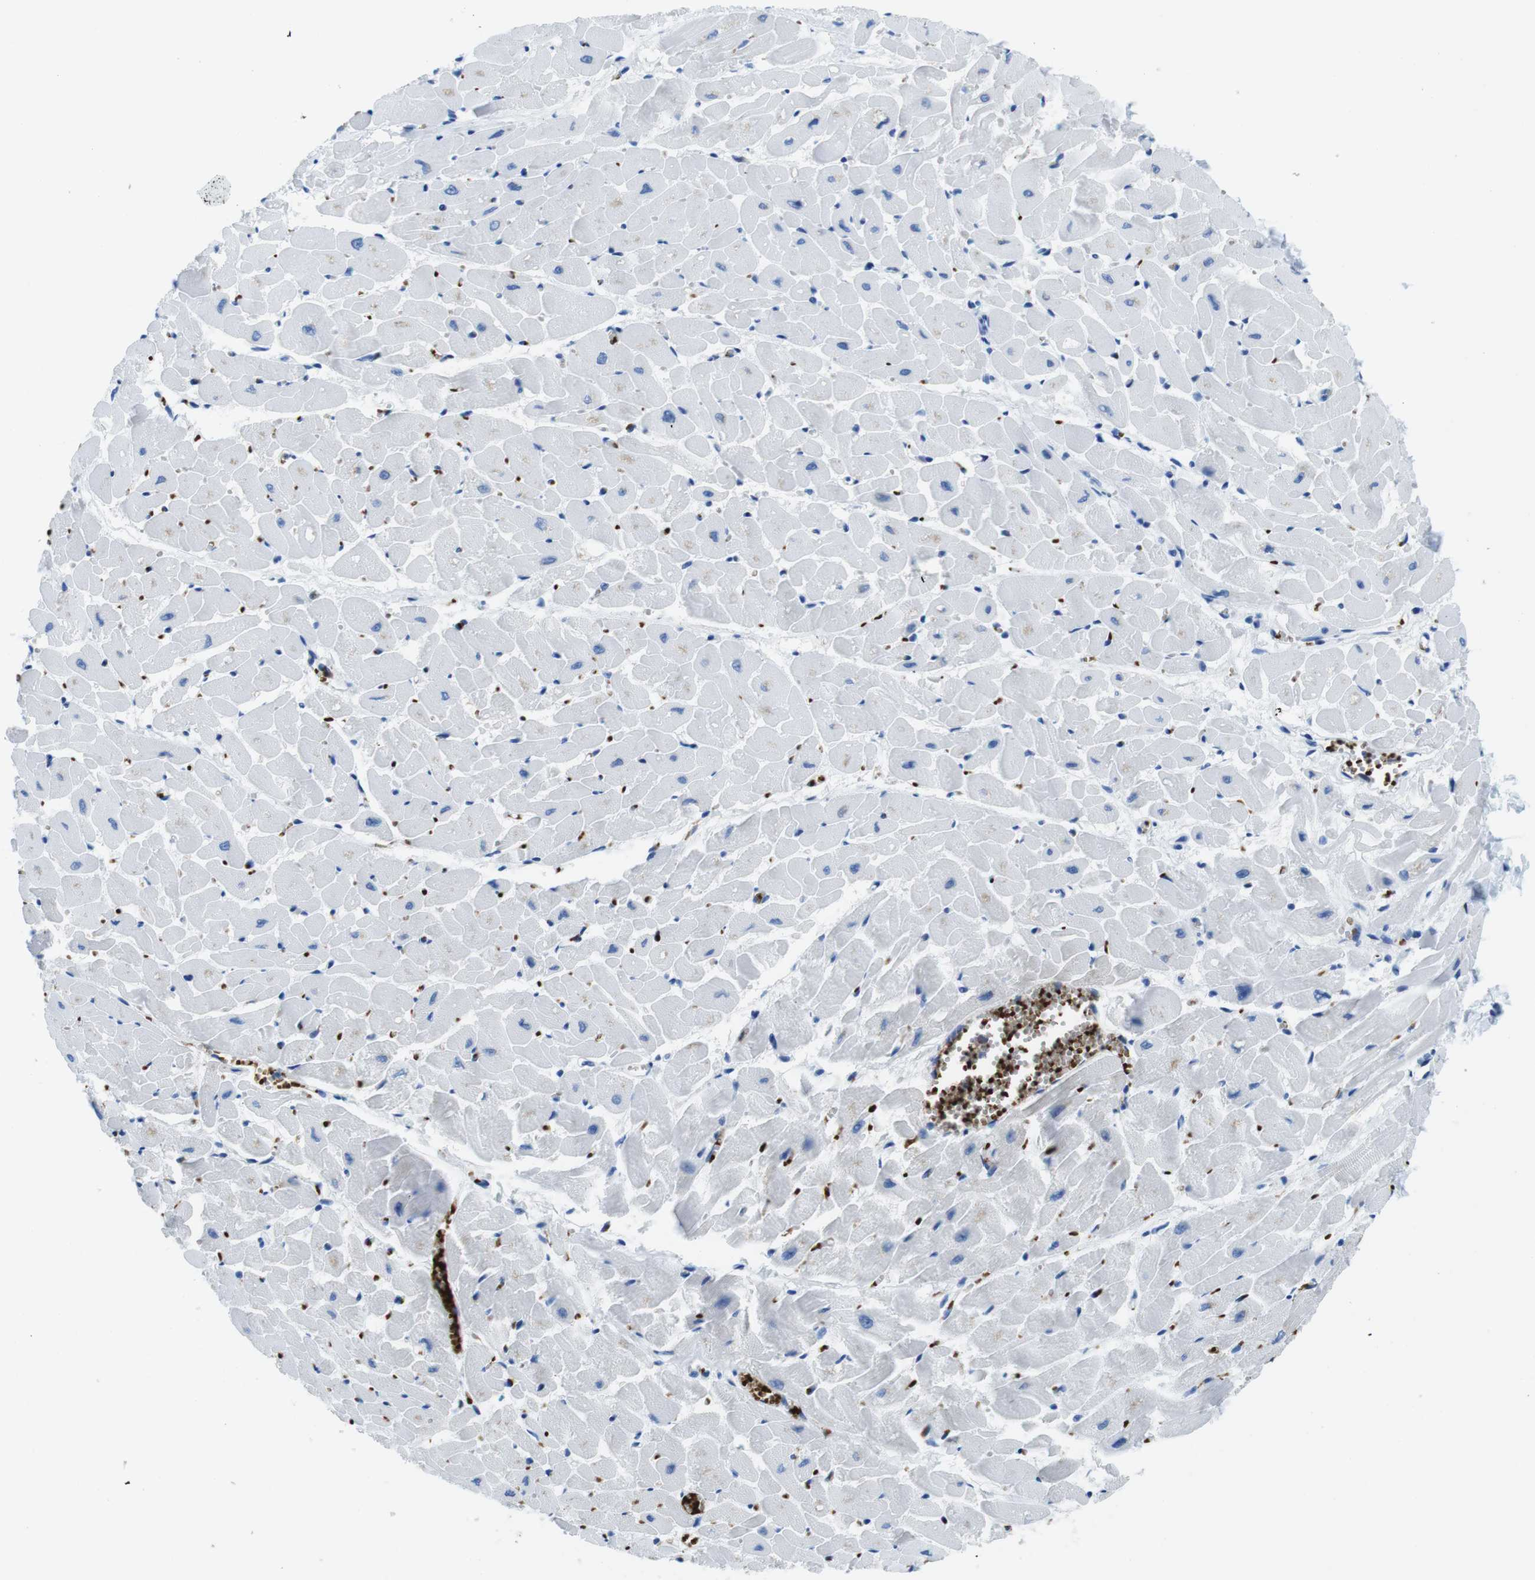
{"staining": {"intensity": "negative", "quantity": "none", "location": "none"}, "tissue": "heart muscle", "cell_type": "Cardiomyocytes", "image_type": "normal", "snomed": [{"axis": "morphology", "description": "Normal tissue, NOS"}, {"axis": "topography", "description": "Heart"}], "caption": "Histopathology image shows no protein expression in cardiomyocytes of unremarkable heart muscle. (DAB immunohistochemistry visualized using brightfield microscopy, high magnification).", "gene": "TFAP2C", "patient": {"sex": "female", "age": 19}}